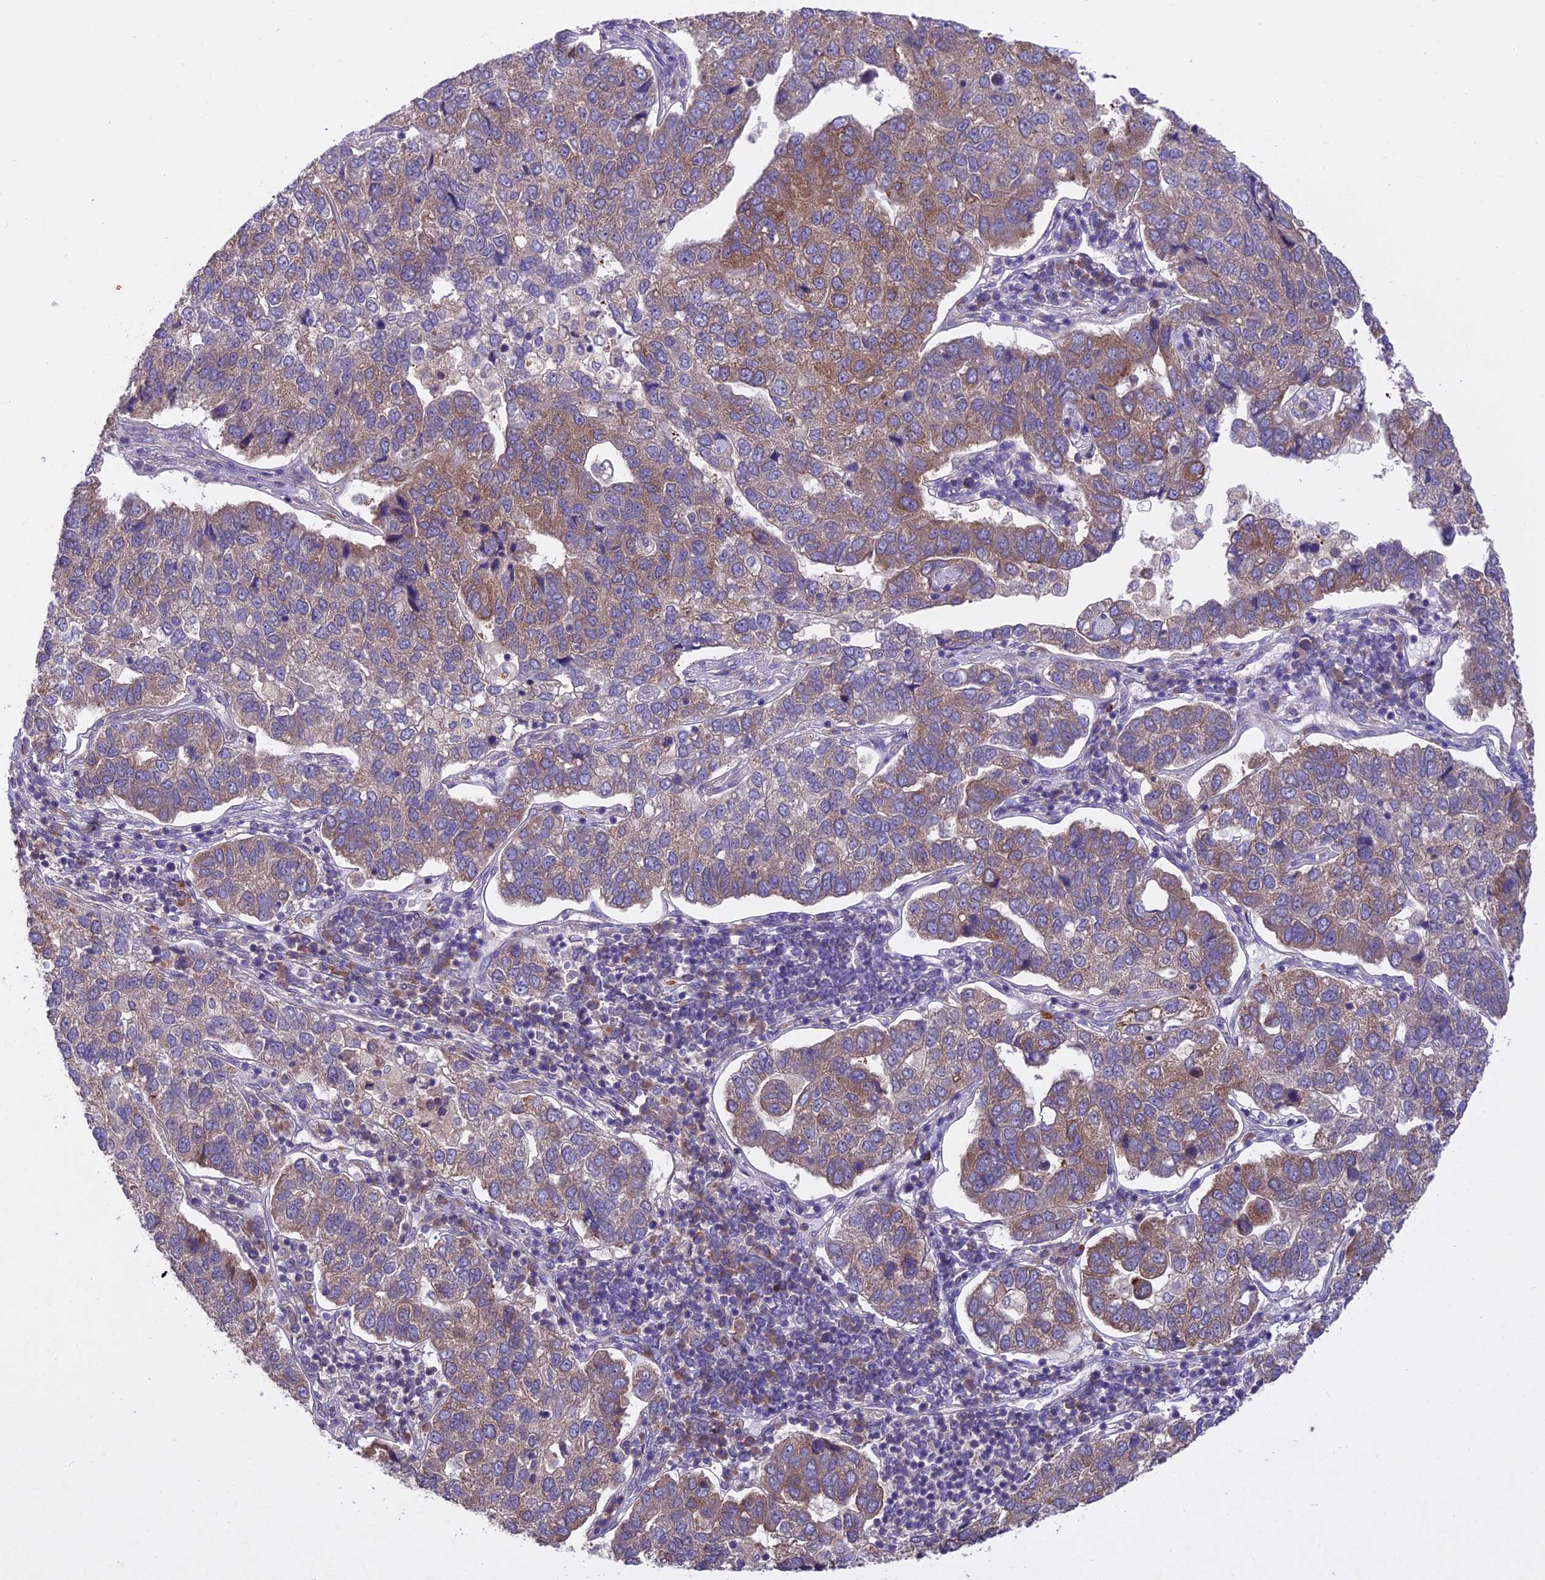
{"staining": {"intensity": "moderate", "quantity": "25%-75%", "location": "cytoplasmic/membranous"}, "tissue": "pancreatic cancer", "cell_type": "Tumor cells", "image_type": "cancer", "snomed": [{"axis": "morphology", "description": "Adenocarcinoma, NOS"}, {"axis": "topography", "description": "Pancreas"}], "caption": "A high-resolution histopathology image shows immunohistochemistry staining of adenocarcinoma (pancreatic), which displays moderate cytoplasmic/membranous positivity in approximately 25%-75% of tumor cells.", "gene": "CENPL", "patient": {"sex": "female", "age": 61}}